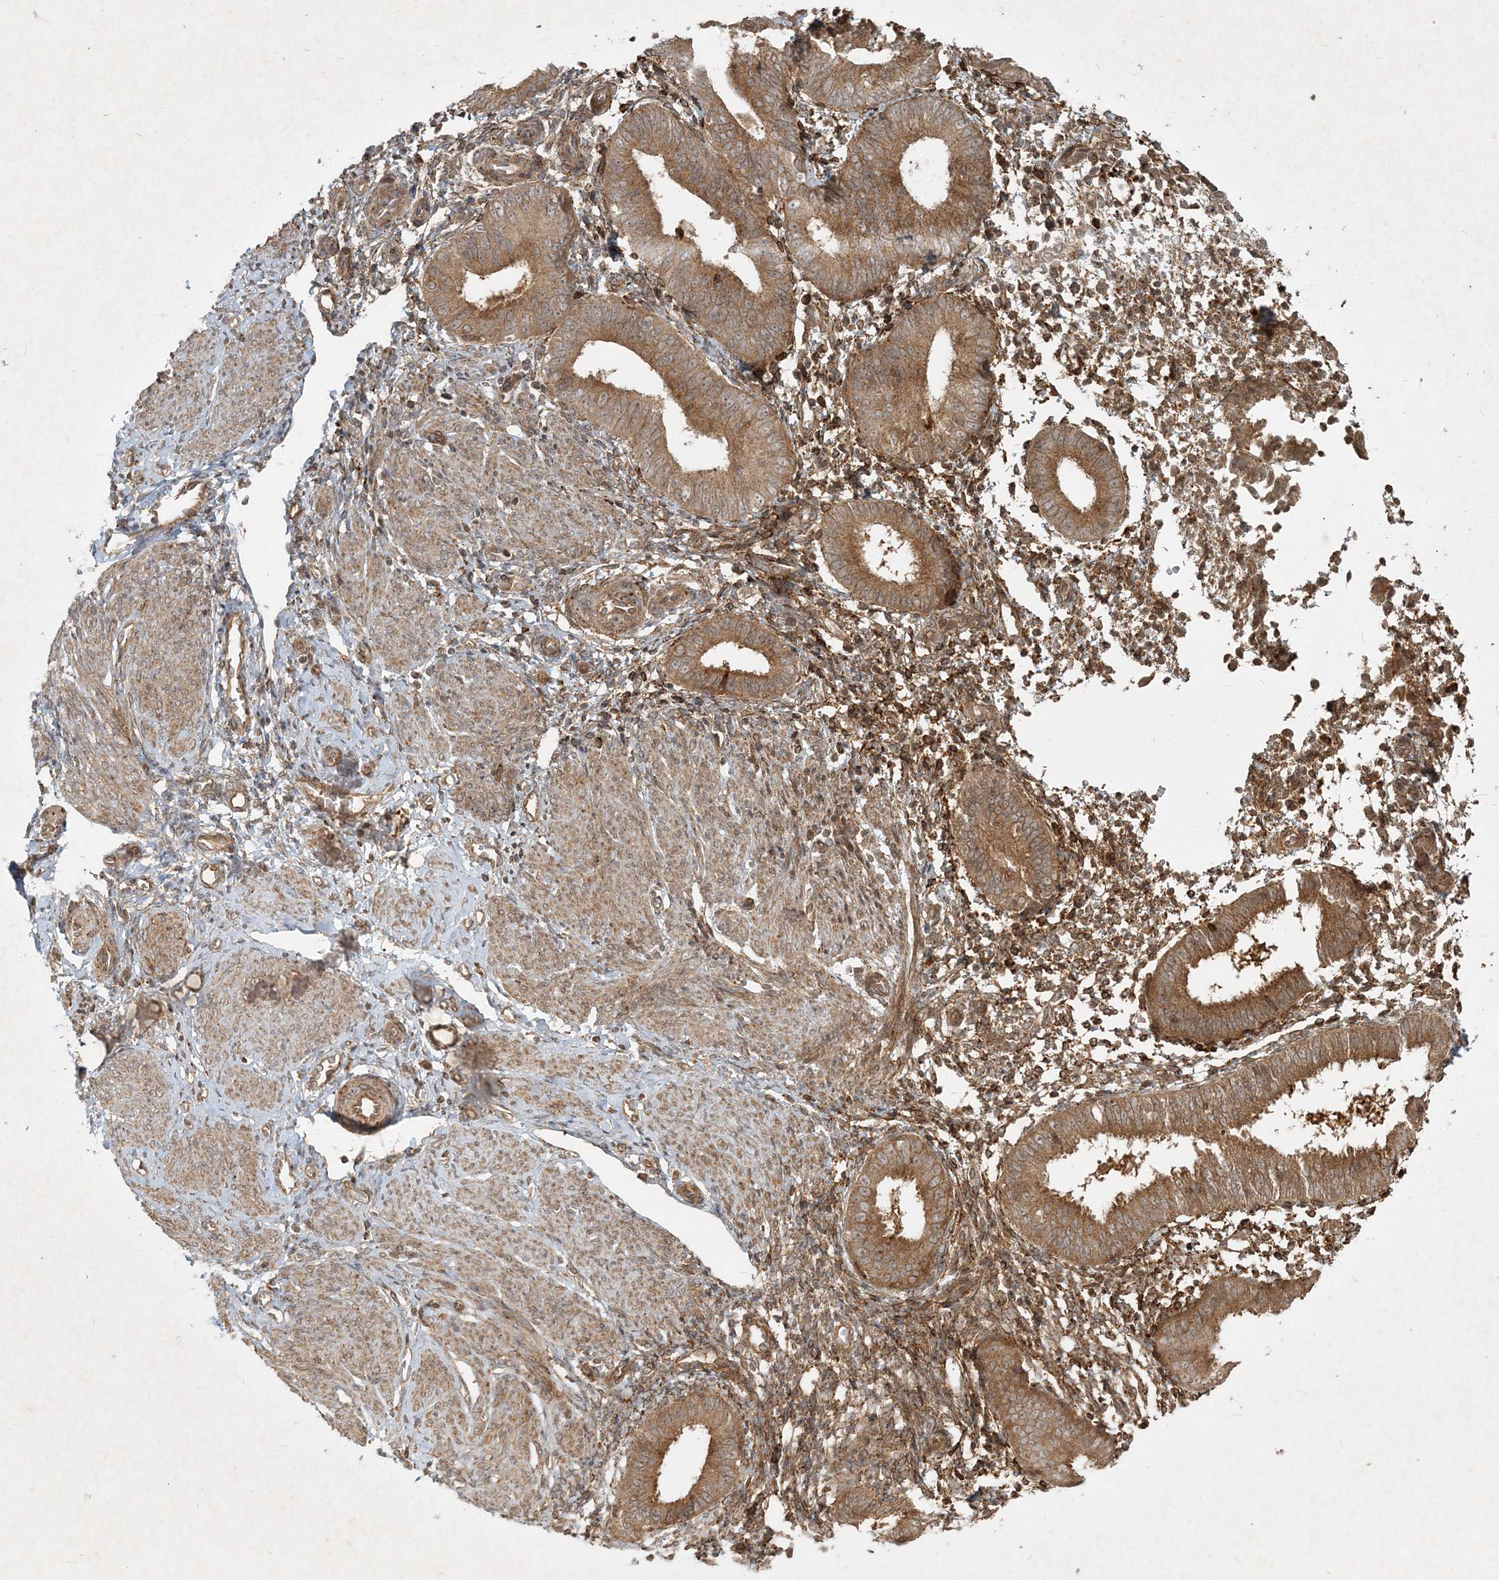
{"staining": {"intensity": "moderate", "quantity": ">75%", "location": "cytoplasmic/membranous"}, "tissue": "endometrium", "cell_type": "Cells in endometrial stroma", "image_type": "normal", "snomed": [{"axis": "morphology", "description": "Normal tissue, NOS"}, {"axis": "topography", "description": "Uterus"}, {"axis": "topography", "description": "Endometrium"}], "caption": "Immunohistochemistry (IHC) of benign endometrium shows medium levels of moderate cytoplasmic/membranous expression in approximately >75% of cells in endometrial stroma. The staining is performed using DAB (3,3'-diaminobenzidine) brown chromogen to label protein expression. The nuclei are counter-stained blue using hematoxylin.", "gene": "NARS1", "patient": {"sex": "female", "age": 48}}